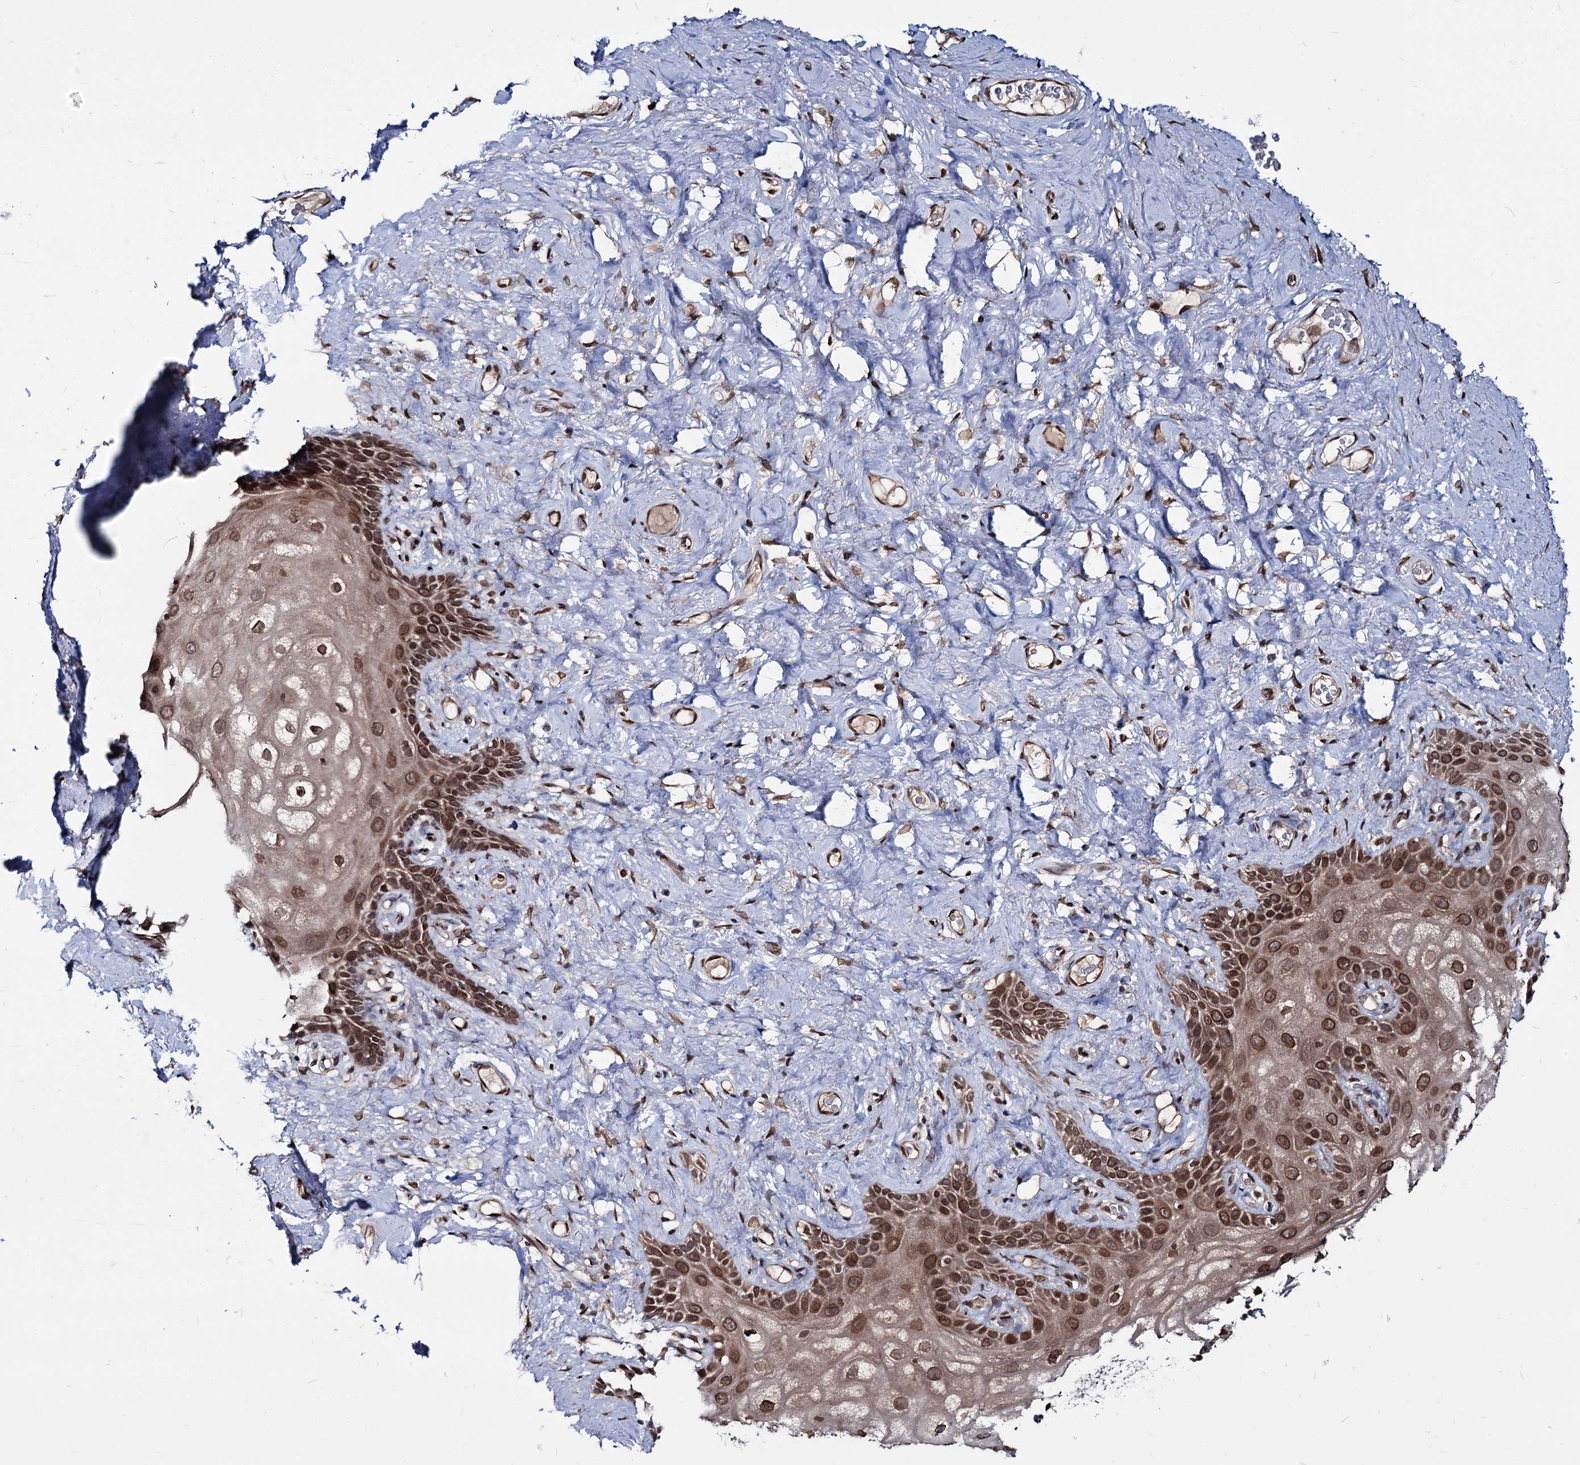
{"staining": {"intensity": "strong", "quantity": ">75%", "location": "cytoplasmic/membranous,nuclear"}, "tissue": "vagina", "cell_type": "Squamous epithelial cells", "image_type": "normal", "snomed": [{"axis": "morphology", "description": "Normal tissue, NOS"}, {"axis": "topography", "description": "Vagina"}], "caption": "IHC photomicrograph of benign vagina: human vagina stained using immunohistochemistry (IHC) reveals high levels of strong protein expression localized specifically in the cytoplasmic/membranous,nuclear of squamous epithelial cells, appearing as a cytoplasmic/membranous,nuclear brown color.", "gene": "RNF6", "patient": {"sex": "female", "age": 68}}